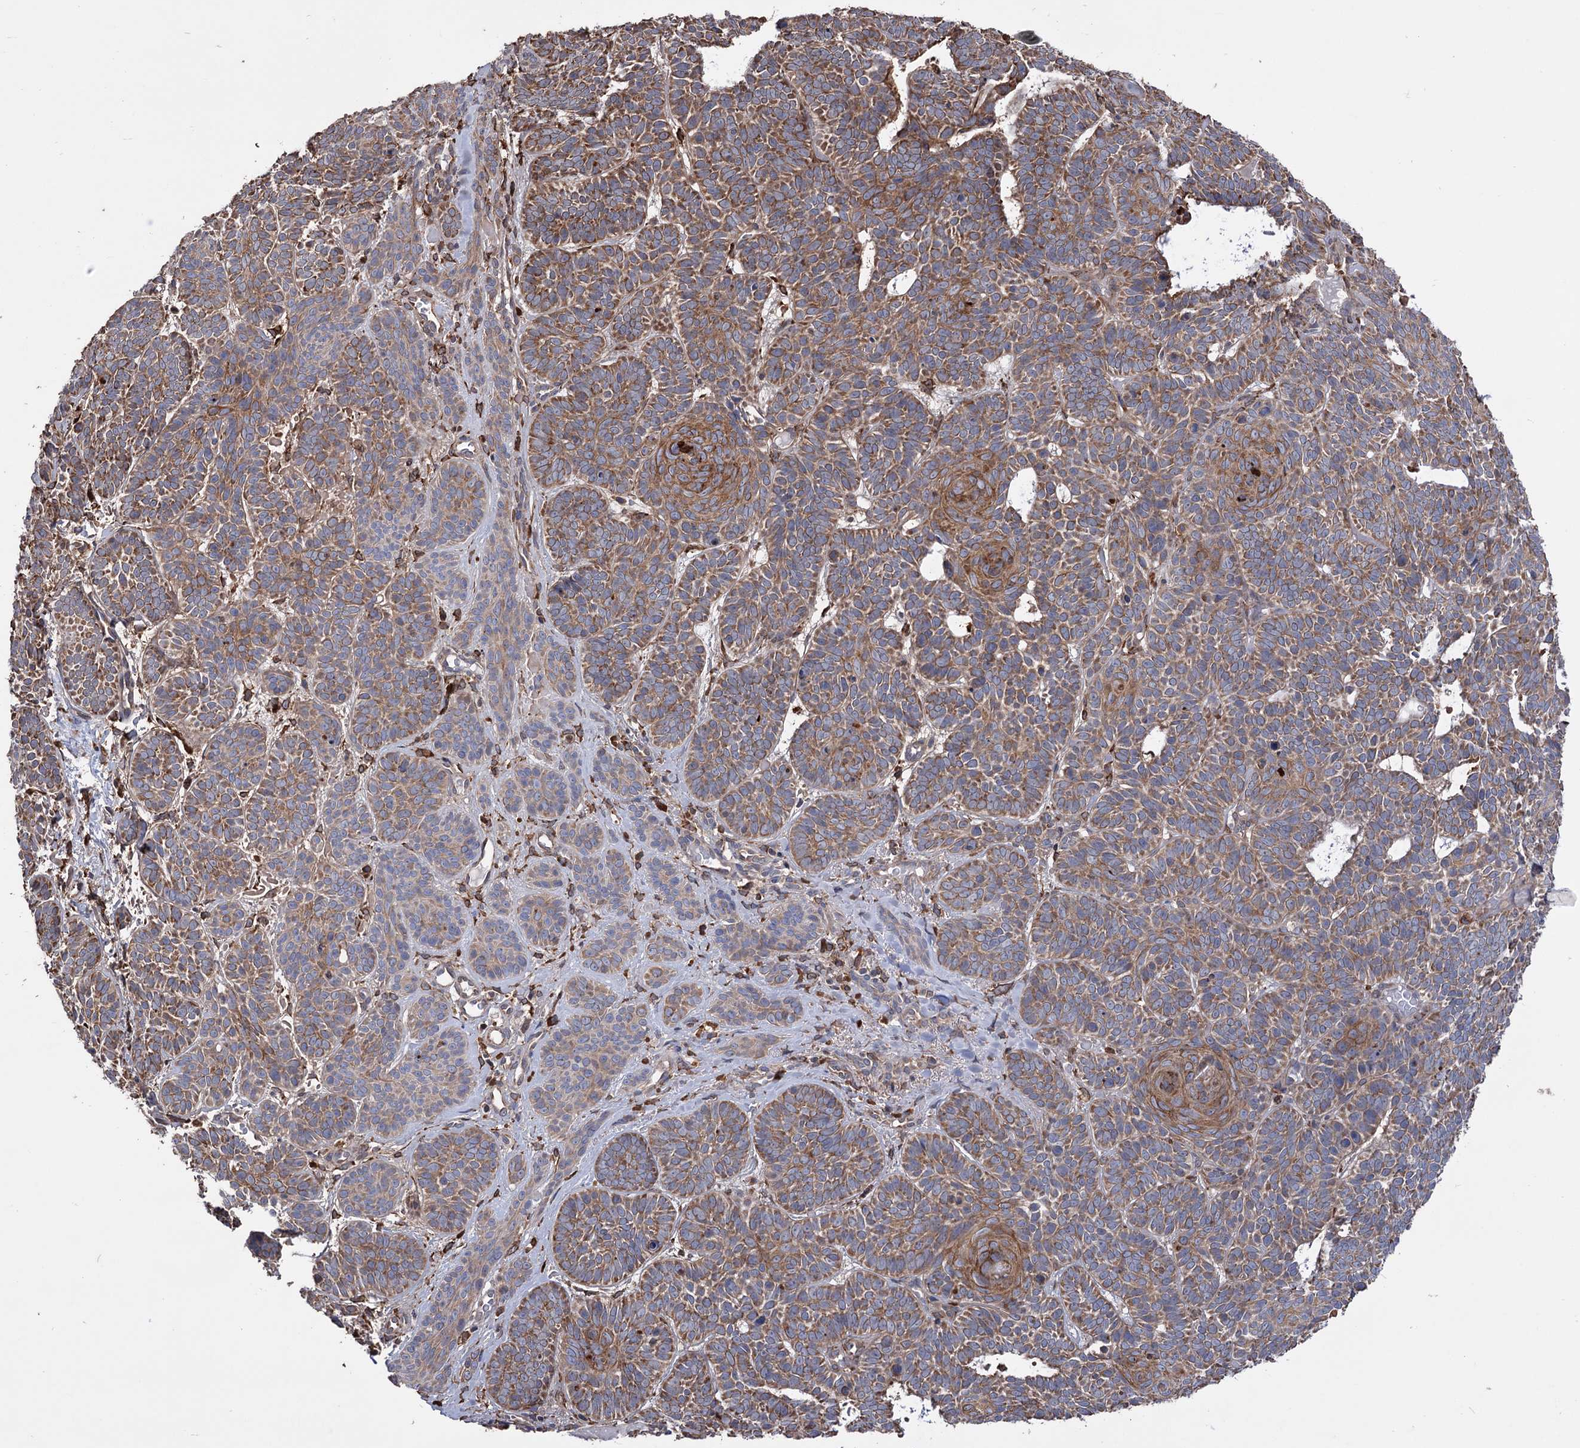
{"staining": {"intensity": "moderate", "quantity": ">75%", "location": "cytoplasmic/membranous"}, "tissue": "skin cancer", "cell_type": "Tumor cells", "image_type": "cancer", "snomed": [{"axis": "morphology", "description": "Basal cell carcinoma"}, {"axis": "topography", "description": "Skin"}], "caption": "Tumor cells display medium levels of moderate cytoplasmic/membranous positivity in approximately >75% of cells in skin cancer (basal cell carcinoma). The staining is performed using DAB (3,3'-diaminobenzidine) brown chromogen to label protein expression. The nuclei are counter-stained blue using hematoxylin.", "gene": "CDAN1", "patient": {"sex": "male", "age": 85}}